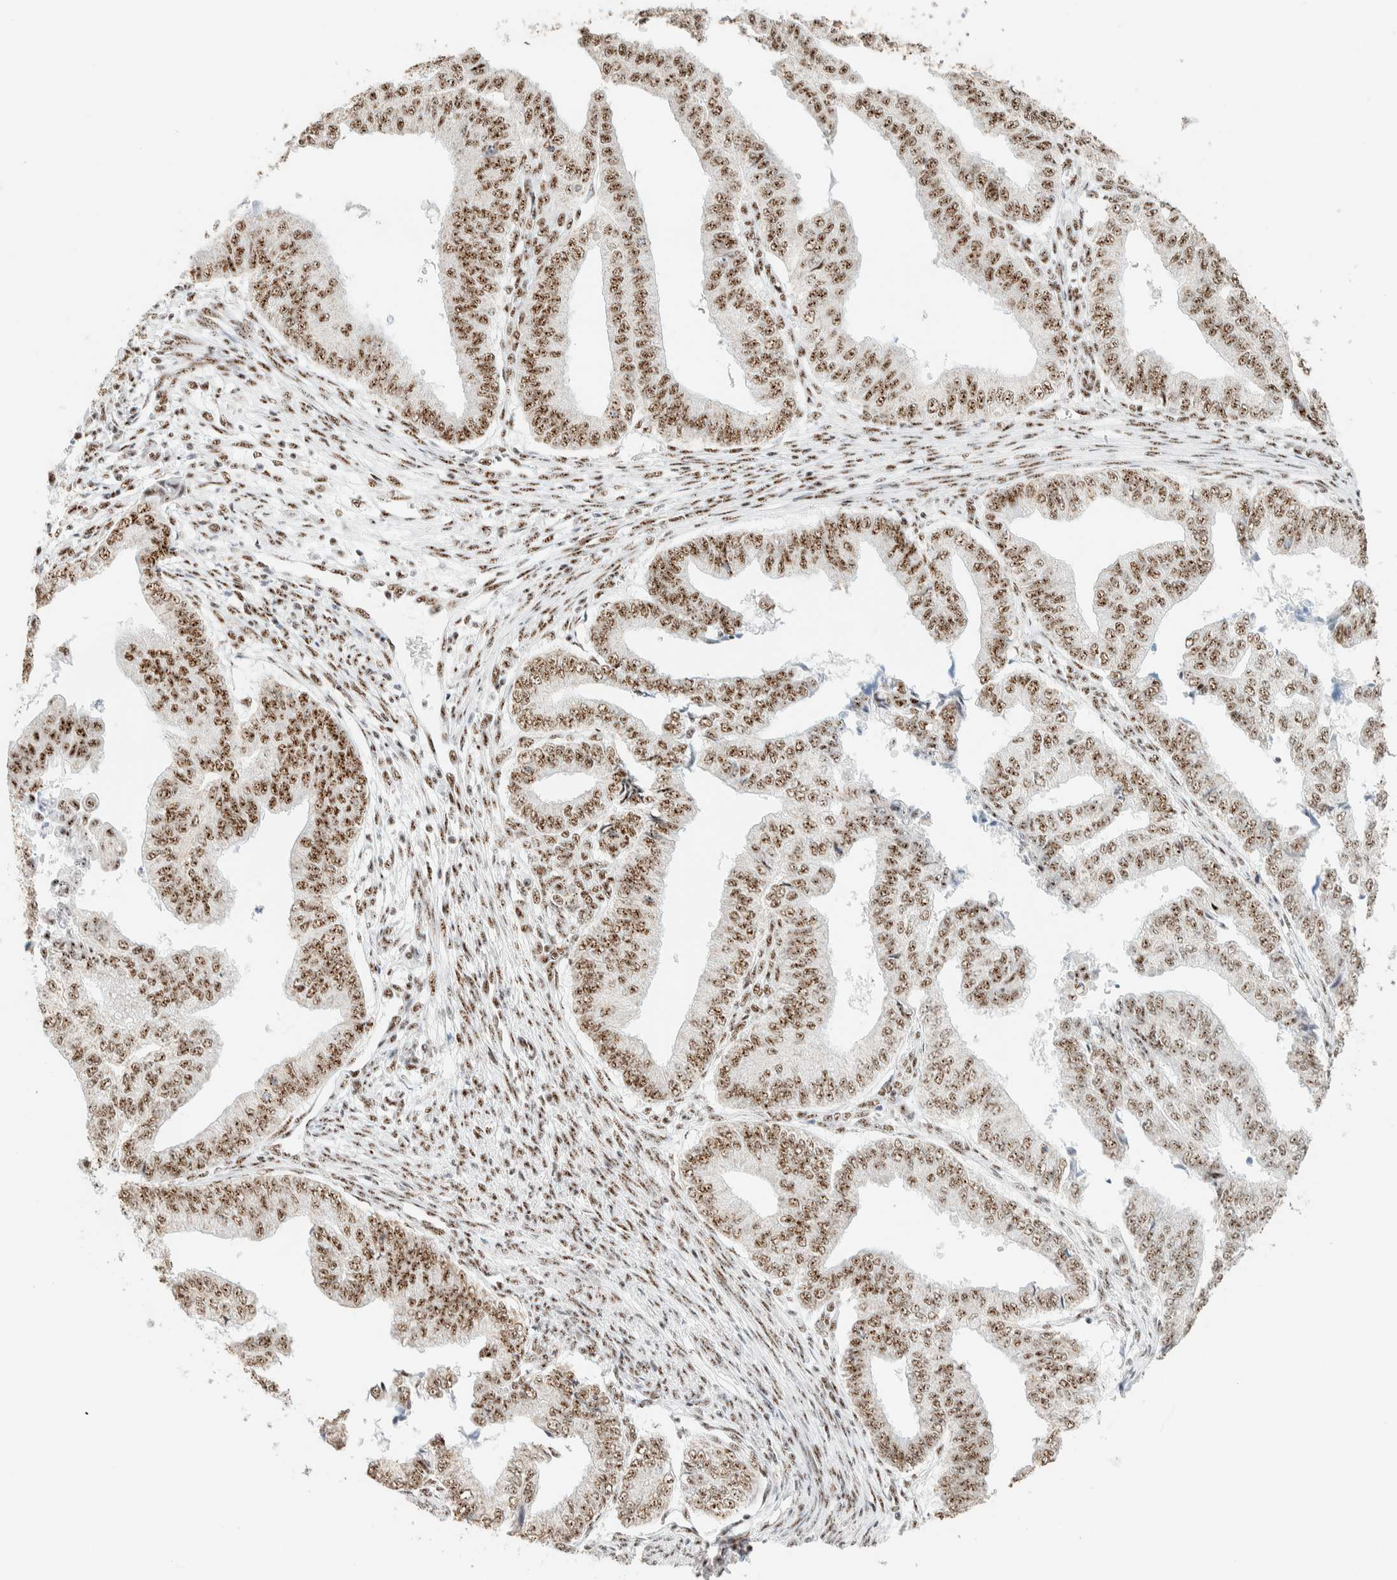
{"staining": {"intensity": "moderate", "quantity": ">75%", "location": "nuclear"}, "tissue": "endometrial cancer", "cell_type": "Tumor cells", "image_type": "cancer", "snomed": [{"axis": "morphology", "description": "Polyp, NOS"}, {"axis": "morphology", "description": "Adenocarcinoma, NOS"}, {"axis": "morphology", "description": "Adenoma, NOS"}, {"axis": "topography", "description": "Endometrium"}], "caption": "DAB immunohistochemical staining of adenocarcinoma (endometrial) demonstrates moderate nuclear protein positivity in about >75% of tumor cells.", "gene": "SON", "patient": {"sex": "female", "age": 79}}